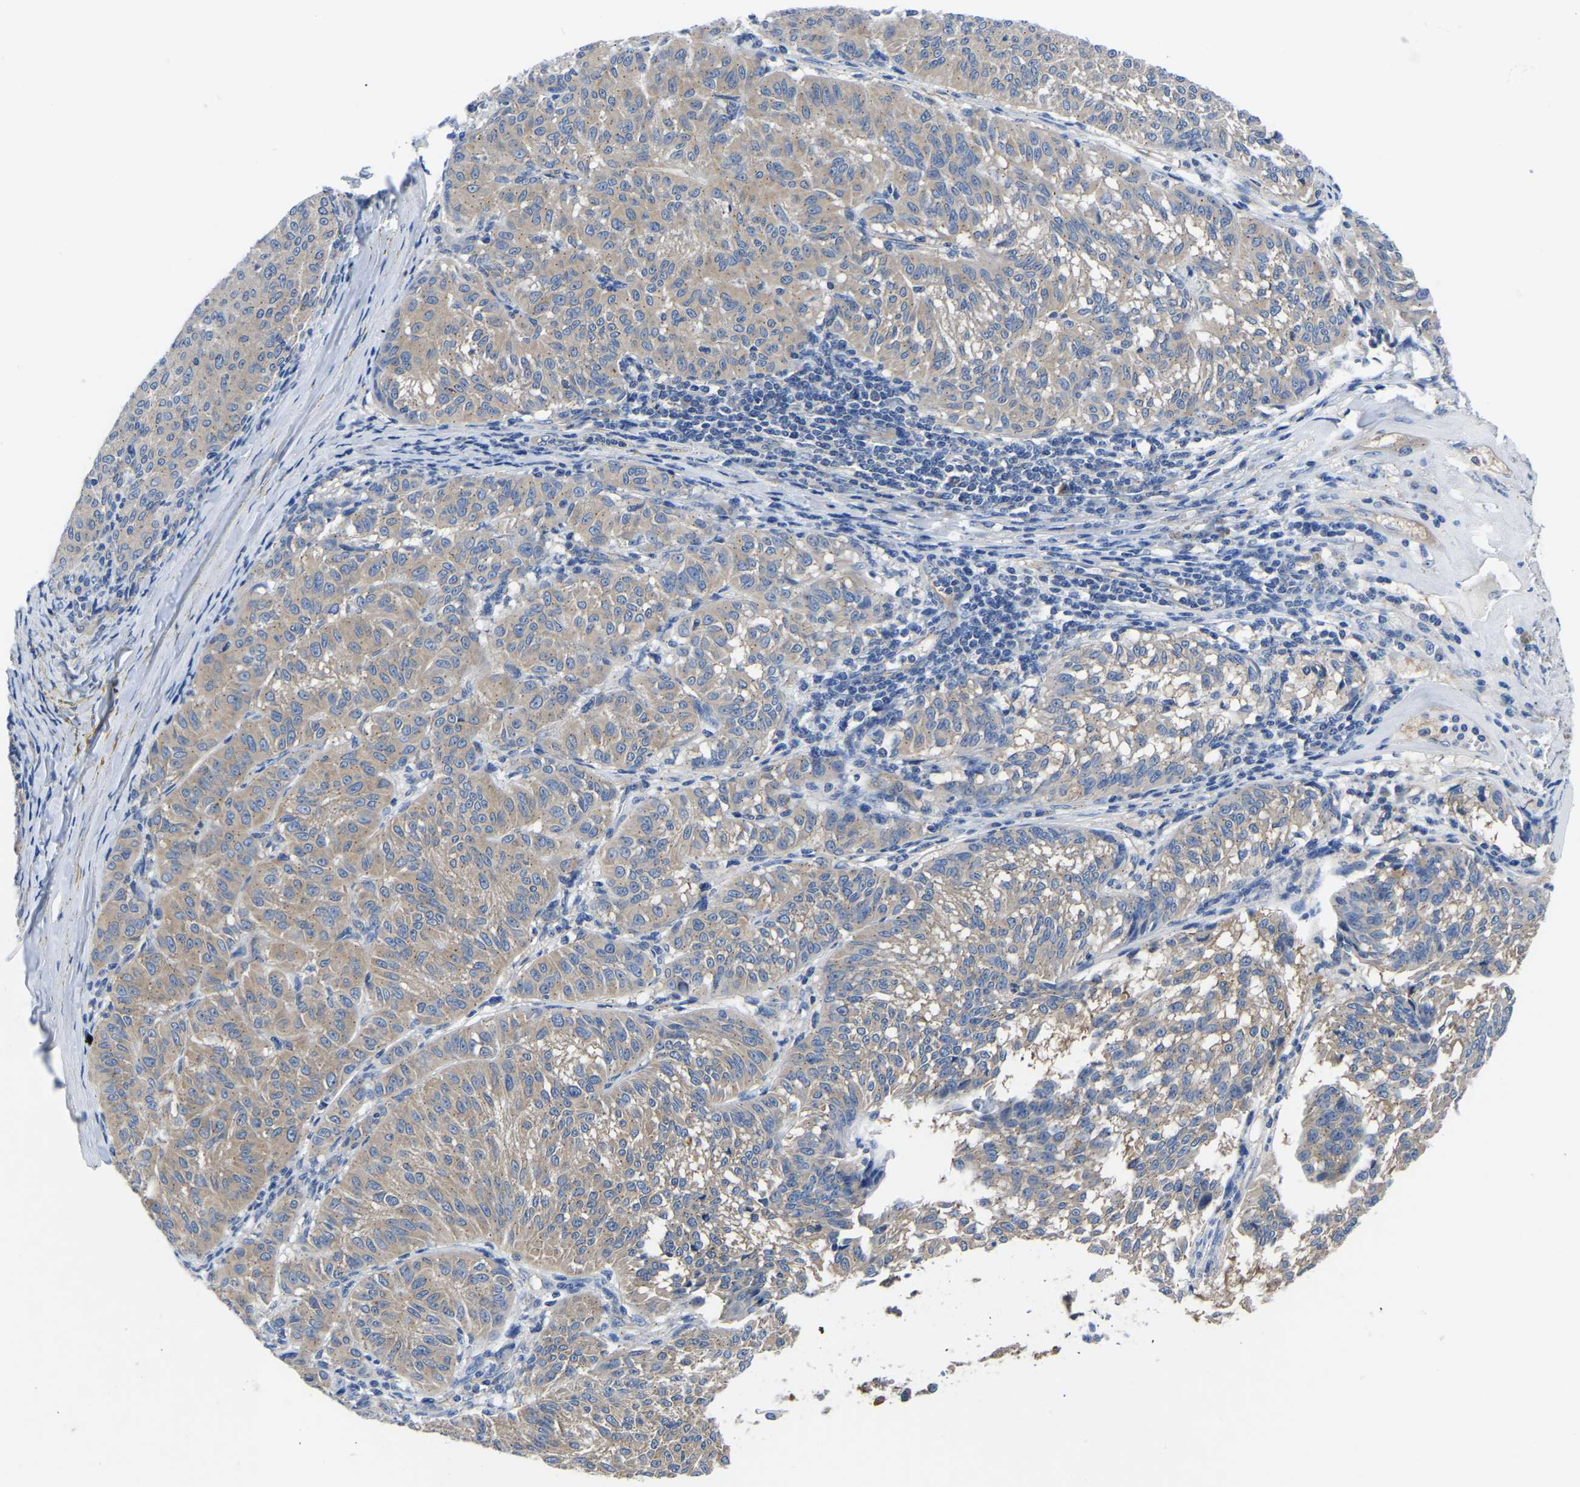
{"staining": {"intensity": "weak", "quantity": "25%-75%", "location": "cytoplasmic/membranous"}, "tissue": "melanoma", "cell_type": "Tumor cells", "image_type": "cancer", "snomed": [{"axis": "morphology", "description": "Malignant melanoma, NOS"}, {"axis": "topography", "description": "Skin"}], "caption": "Brown immunohistochemical staining in malignant melanoma reveals weak cytoplasmic/membranous expression in about 25%-75% of tumor cells.", "gene": "TFG", "patient": {"sex": "female", "age": 72}}